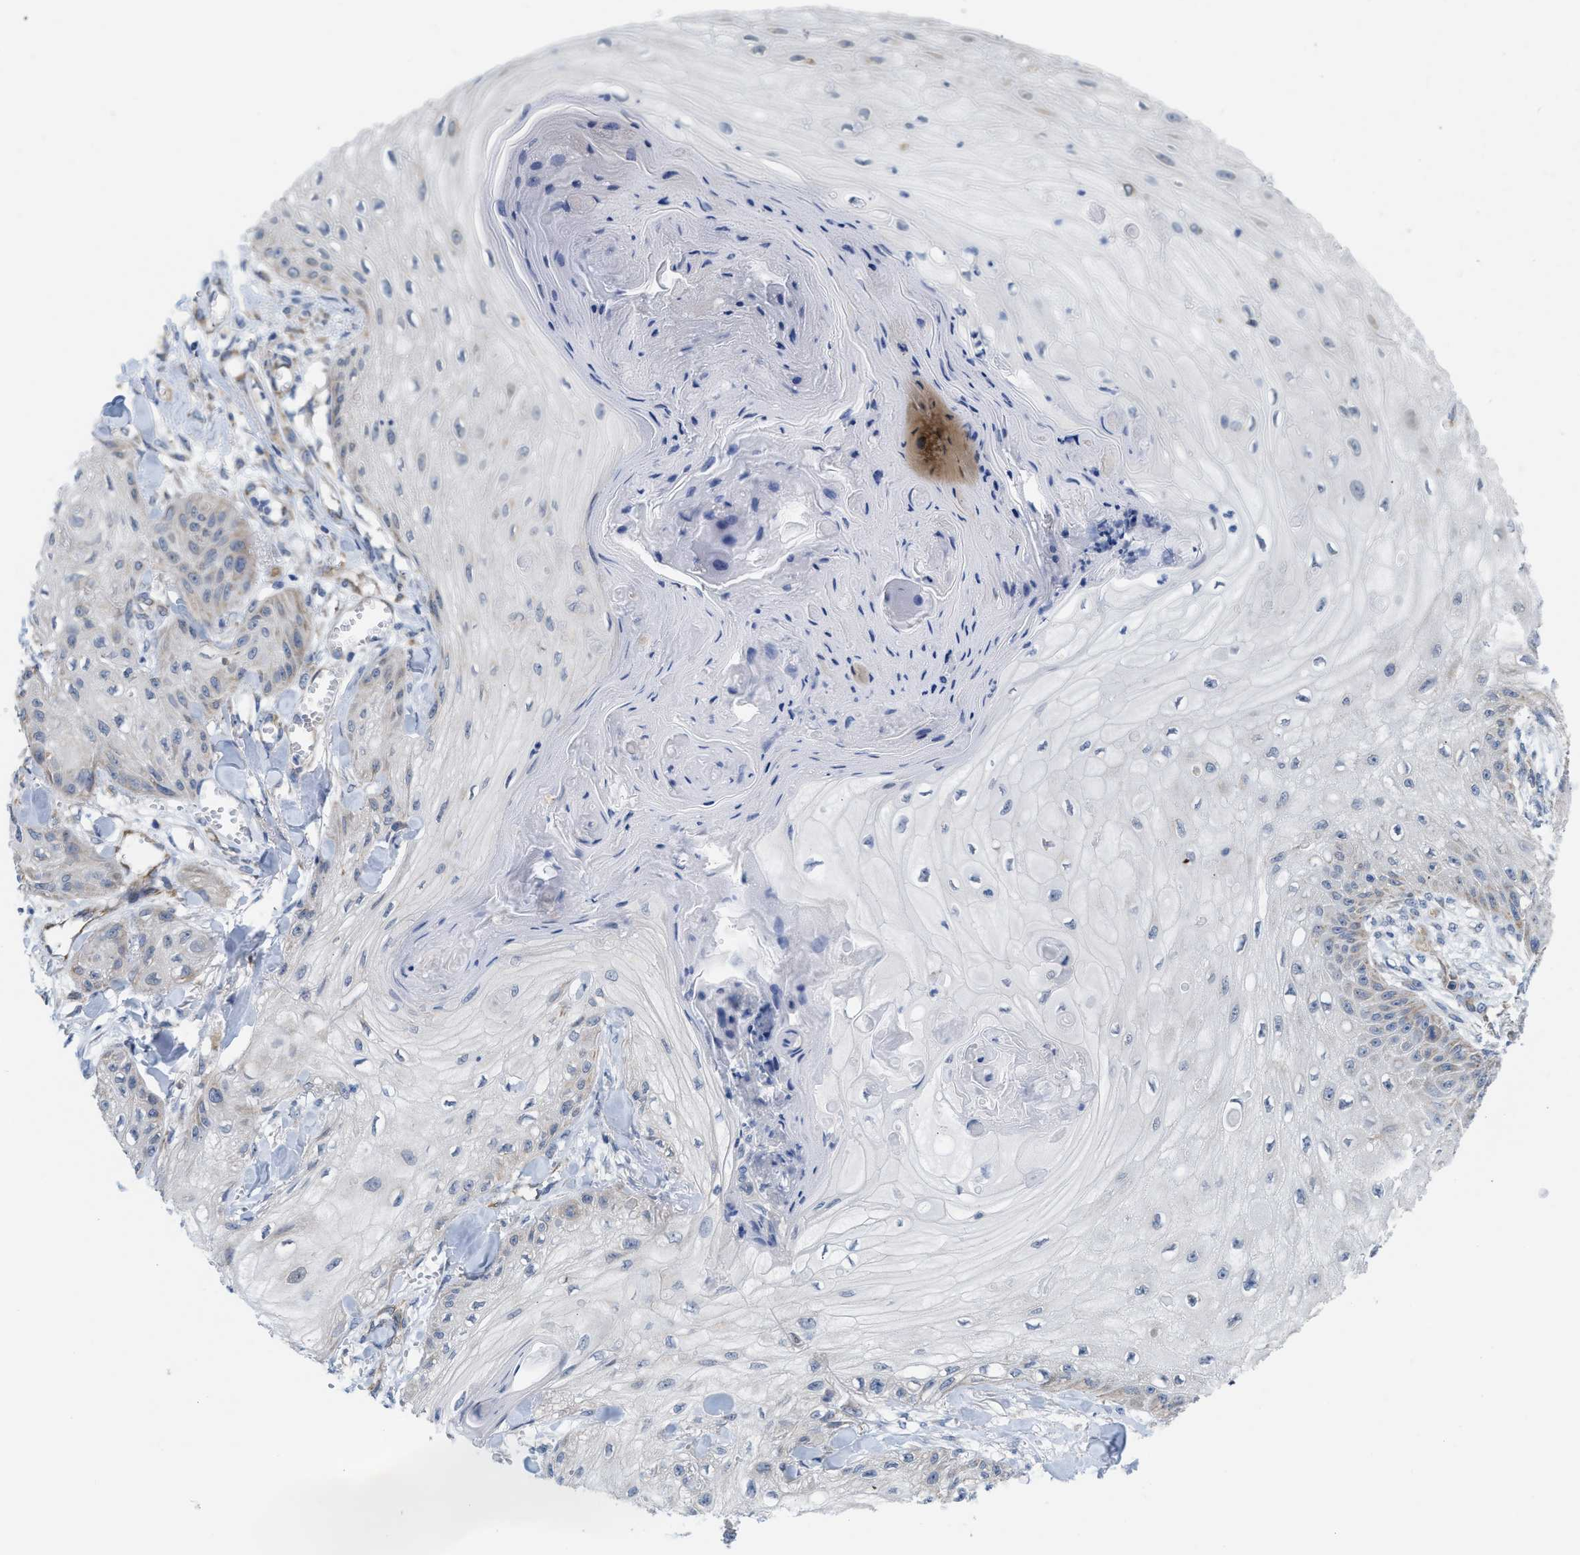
{"staining": {"intensity": "negative", "quantity": "none", "location": "none"}, "tissue": "skin cancer", "cell_type": "Tumor cells", "image_type": "cancer", "snomed": [{"axis": "morphology", "description": "Squamous cell carcinoma, NOS"}, {"axis": "topography", "description": "Skin"}], "caption": "Micrograph shows no significant protein positivity in tumor cells of skin squamous cell carcinoma.", "gene": "EOGT", "patient": {"sex": "male", "age": 74}}